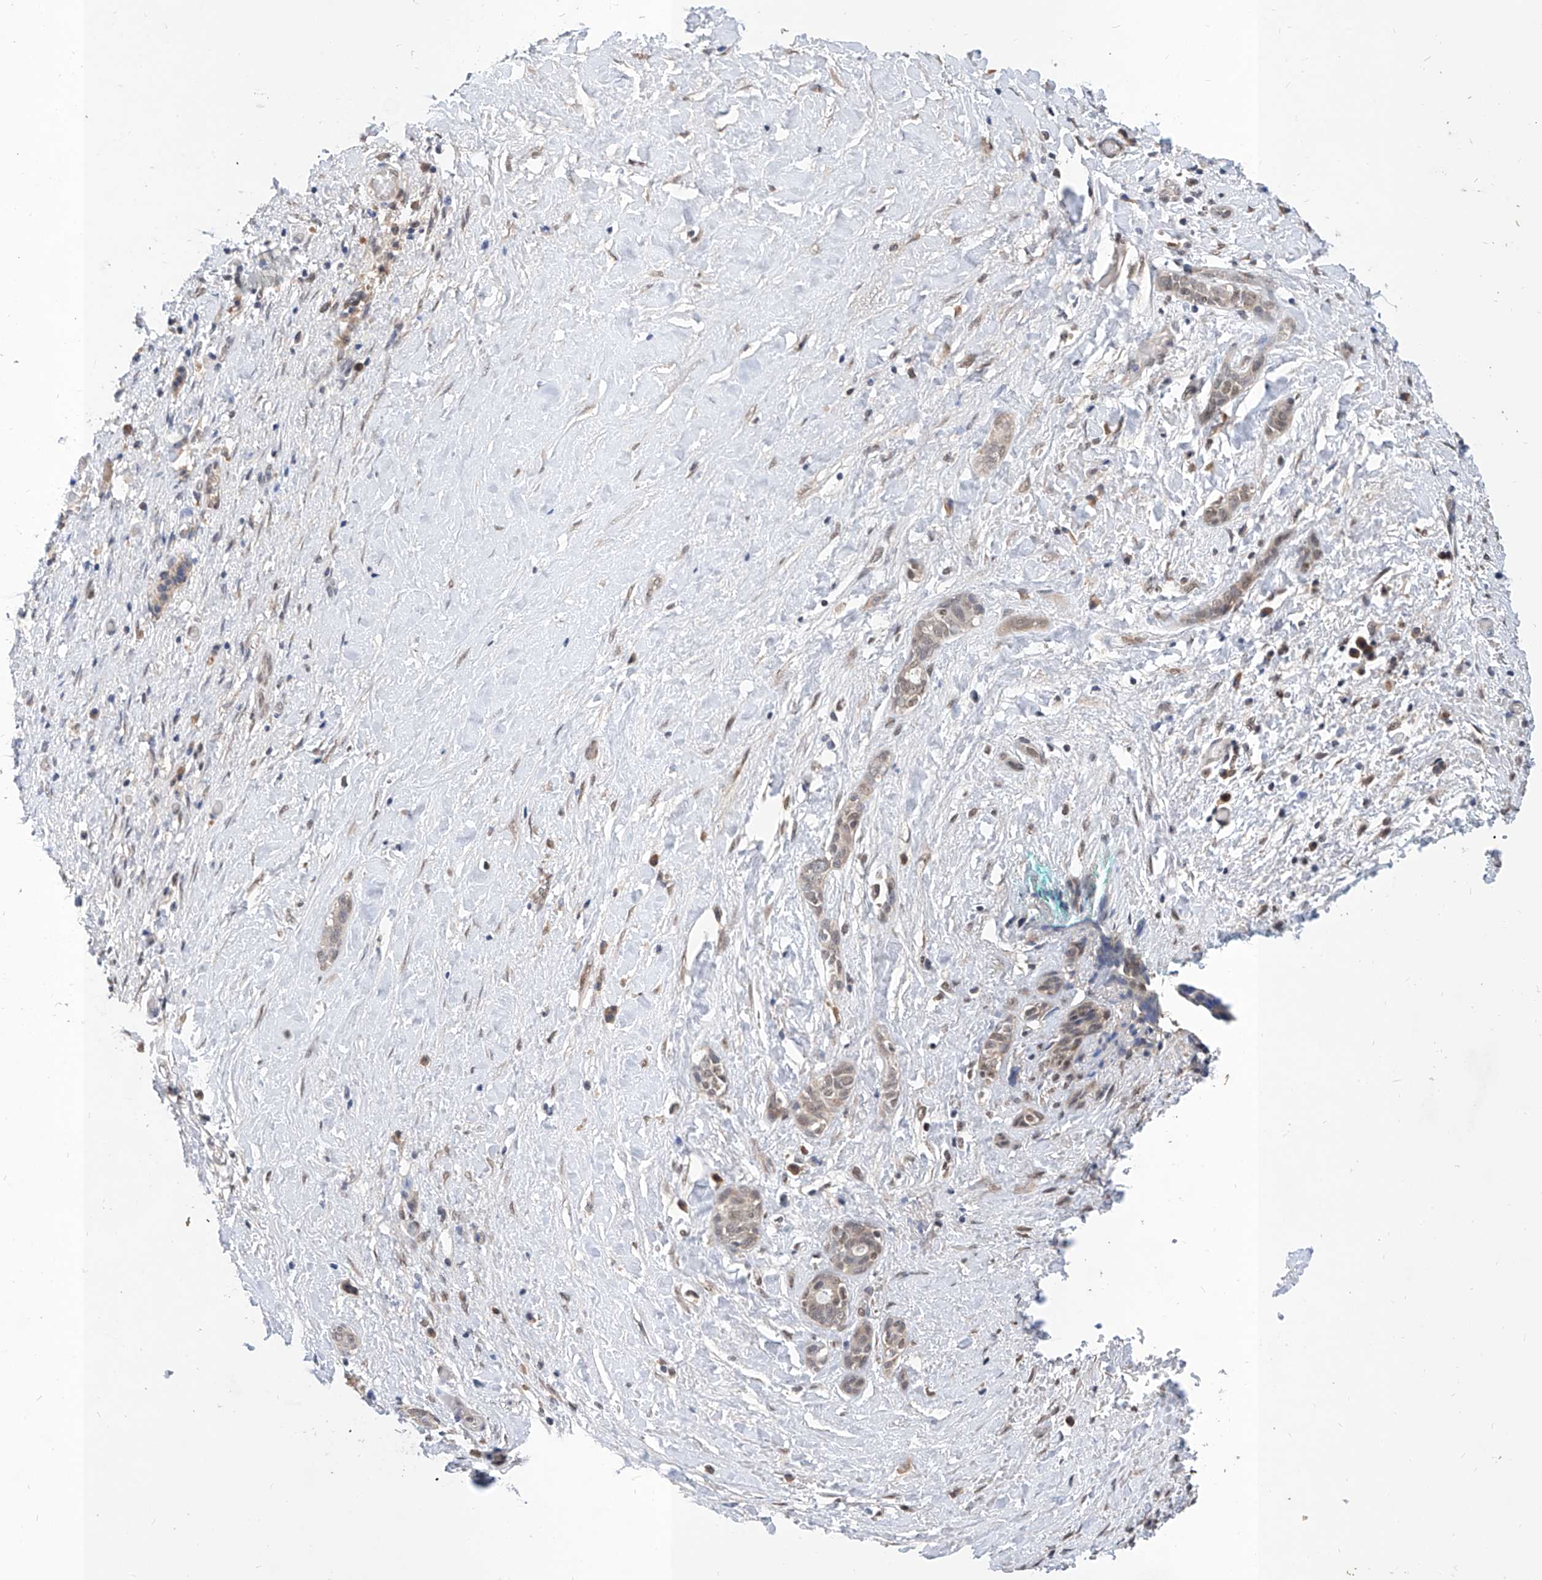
{"staining": {"intensity": "weak", "quantity": "<25%", "location": "nuclear"}, "tissue": "pancreatic cancer", "cell_type": "Tumor cells", "image_type": "cancer", "snomed": [{"axis": "morphology", "description": "Normal tissue, NOS"}, {"axis": "morphology", "description": "Adenocarcinoma, NOS"}, {"axis": "topography", "description": "Pancreas"}, {"axis": "topography", "description": "Peripheral nerve tissue"}], "caption": "Tumor cells show no significant staining in pancreatic cancer (adenocarcinoma). Nuclei are stained in blue.", "gene": "CARMIL3", "patient": {"sex": "female", "age": 63}}